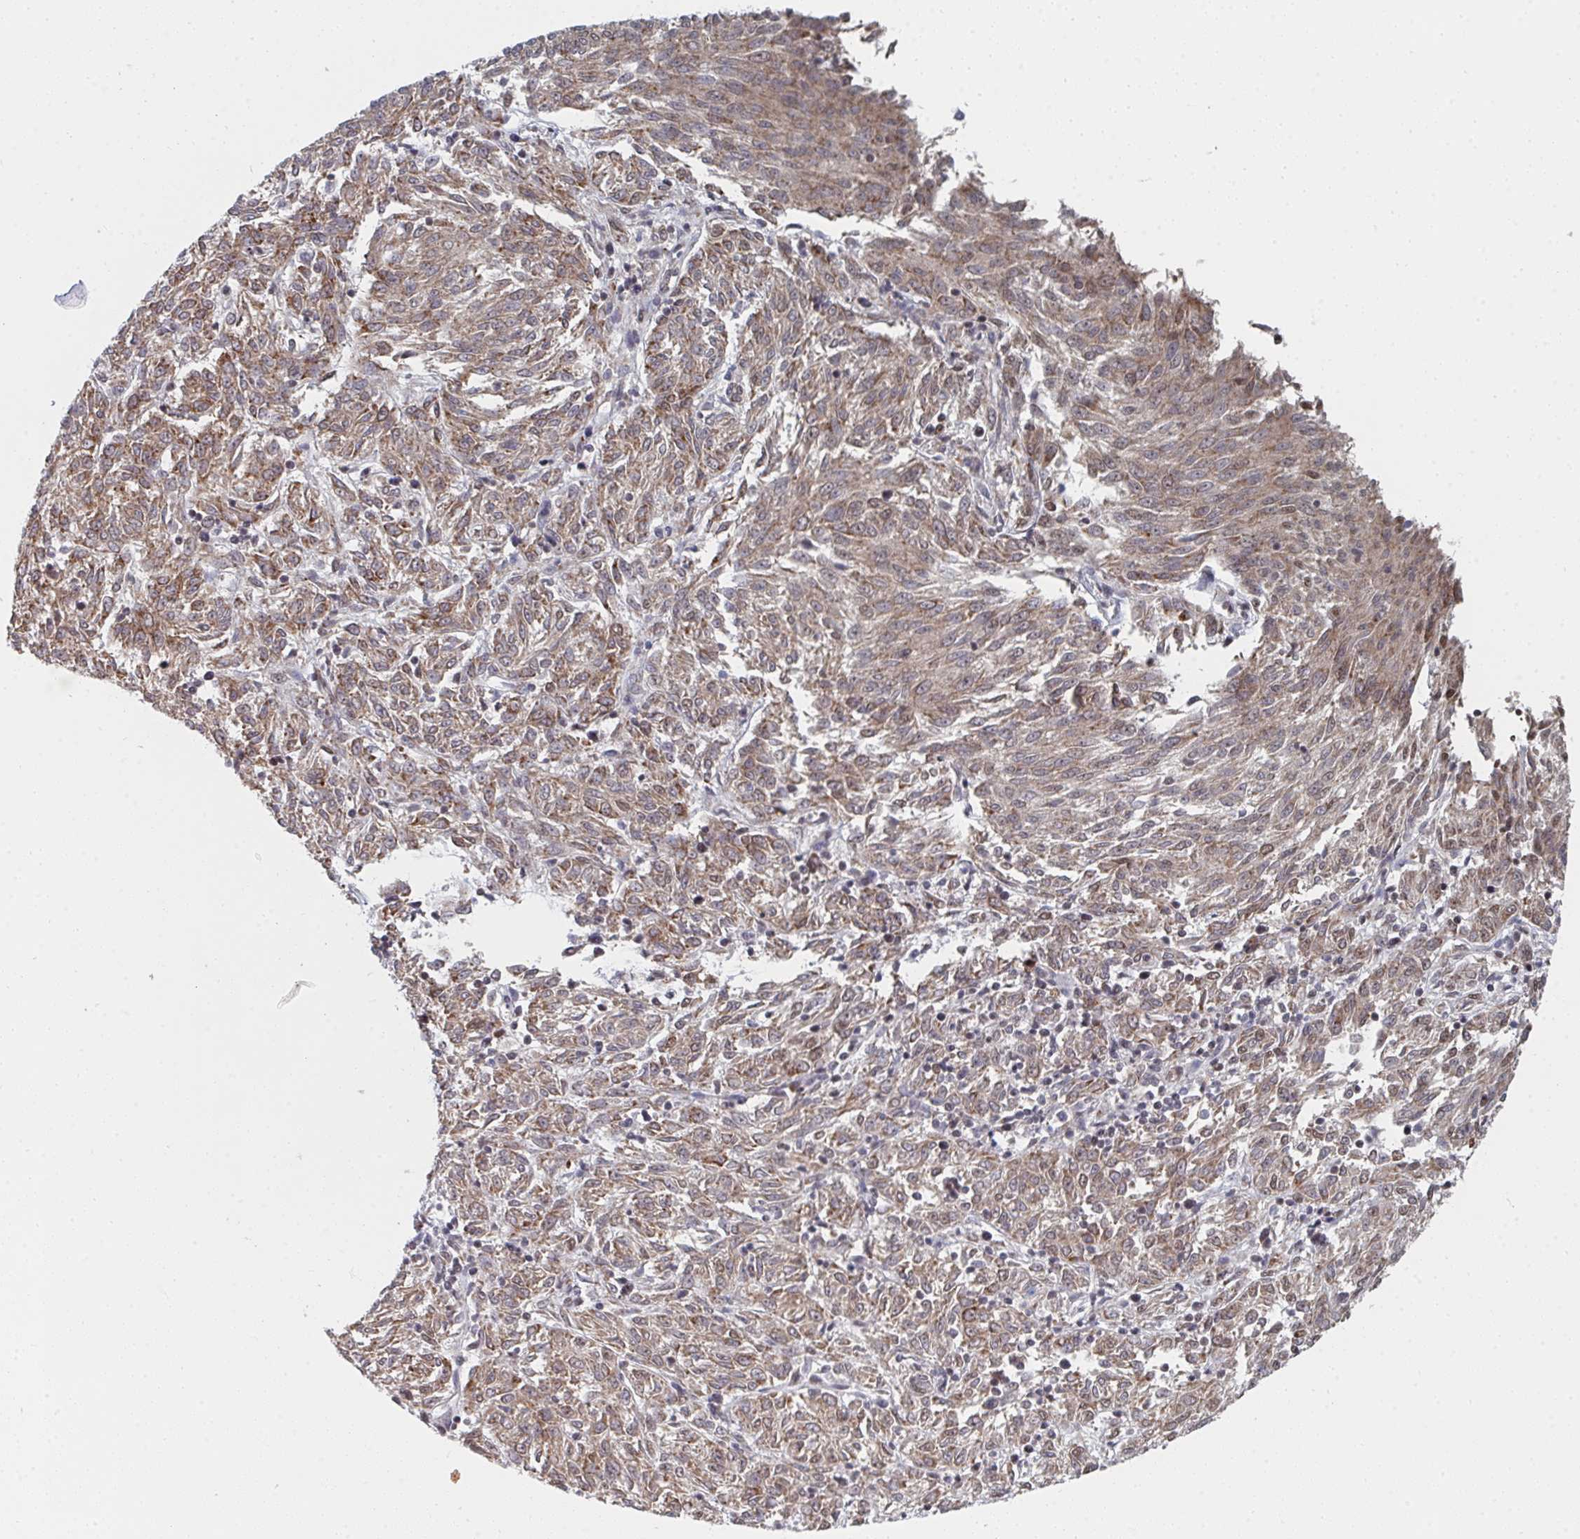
{"staining": {"intensity": "moderate", "quantity": ">75%", "location": "cytoplasmic/membranous"}, "tissue": "melanoma", "cell_type": "Tumor cells", "image_type": "cancer", "snomed": [{"axis": "morphology", "description": "Malignant melanoma, NOS"}, {"axis": "topography", "description": "Skin"}], "caption": "Immunohistochemical staining of melanoma displays medium levels of moderate cytoplasmic/membranous expression in approximately >75% of tumor cells.", "gene": "MBNL1", "patient": {"sex": "female", "age": 72}}